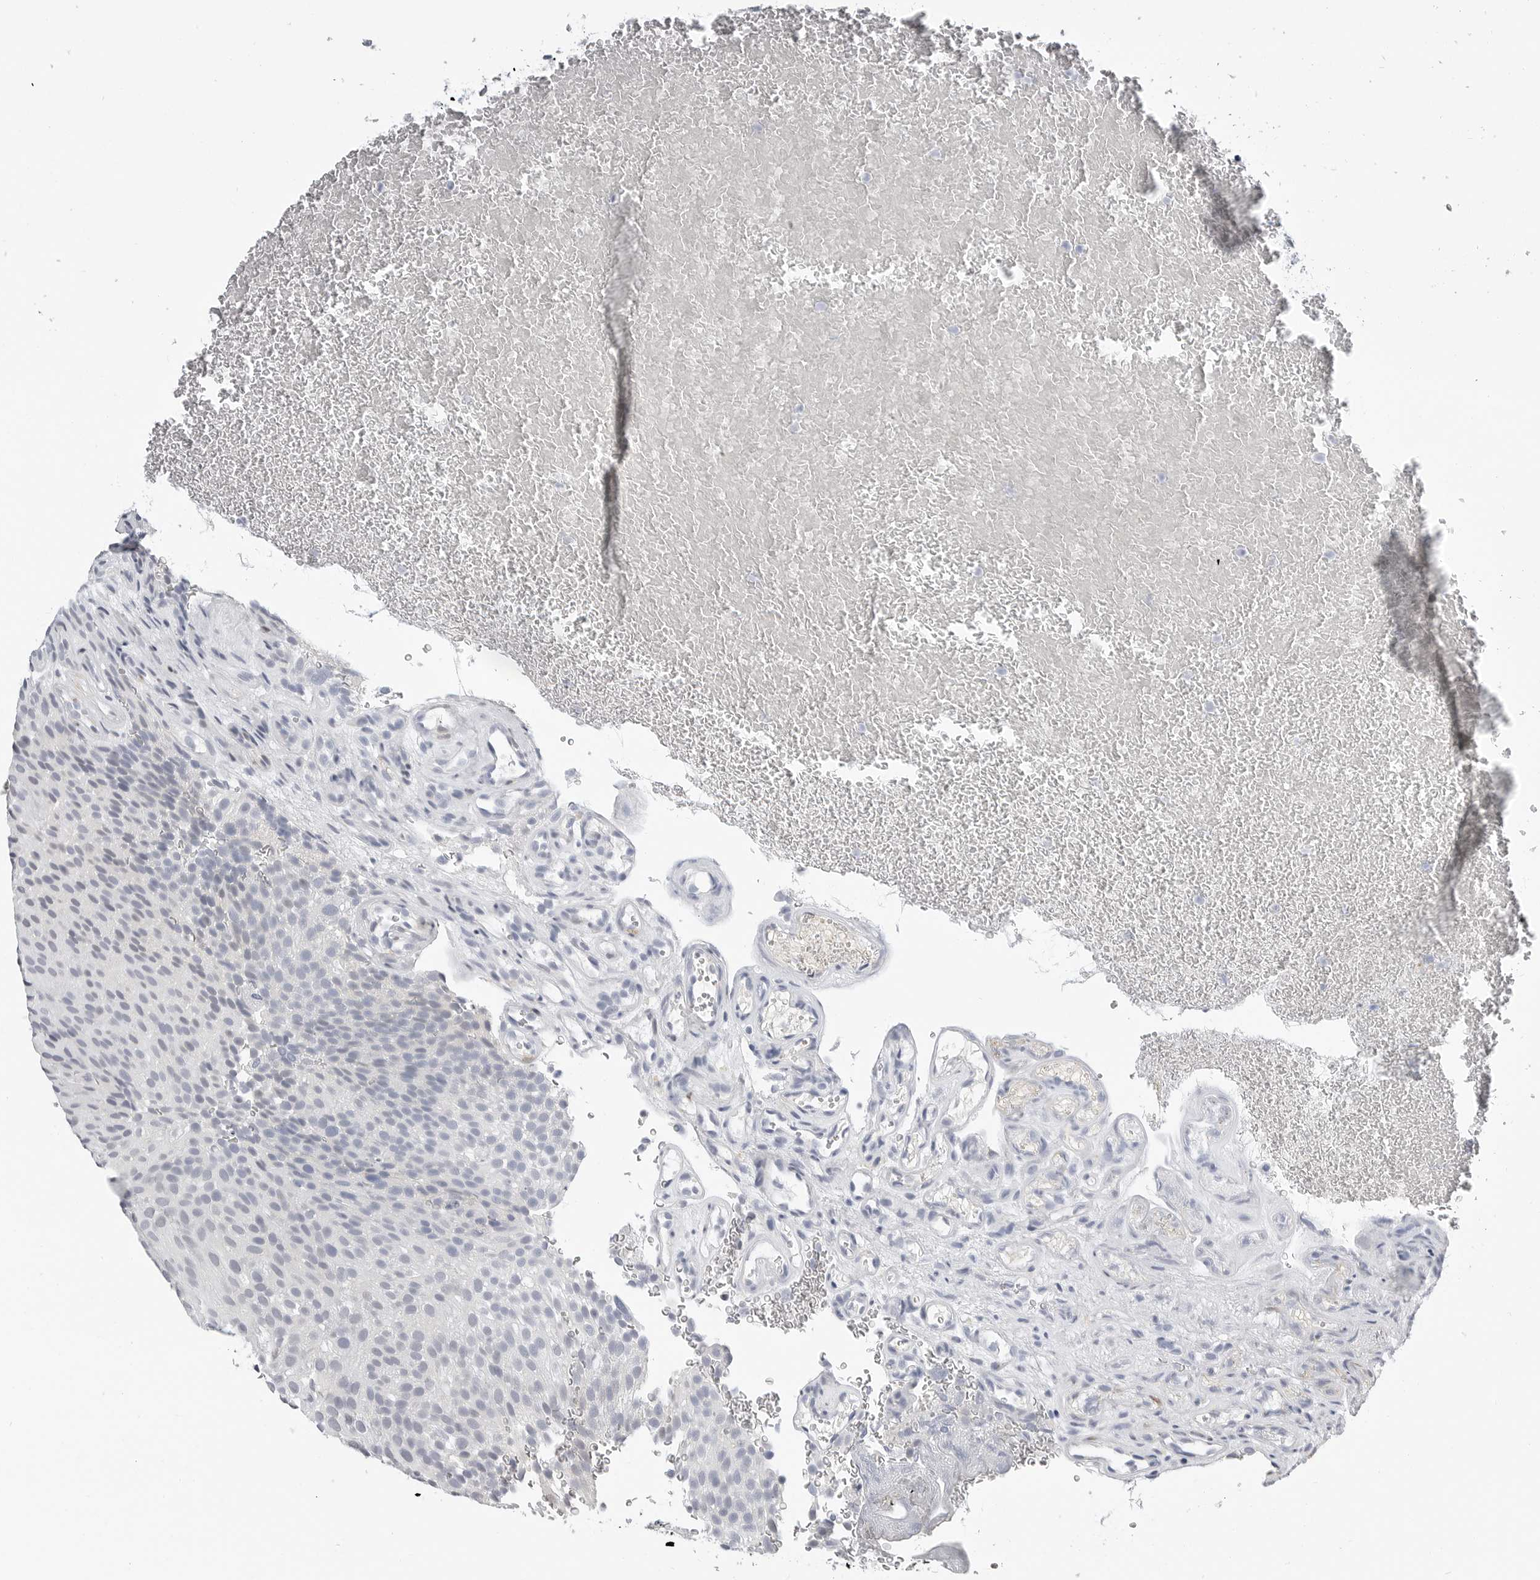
{"staining": {"intensity": "negative", "quantity": "none", "location": "none"}, "tissue": "urothelial cancer", "cell_type": "Tumor cells", "image_type": "cancer", "snomed": [{"axis": "morphology", "description": "Urothelial carcinoma, Low grade"}, {"axis": "topography", "description": "Urinary bladder"}], "caption": "Urothelial carcinoma (low-grade) stained for a protein using immunohistochemistry (IHC) displays no staining tumor cells.", "gene": "PLN", "patient": {"sex": "male", "age": 78}}